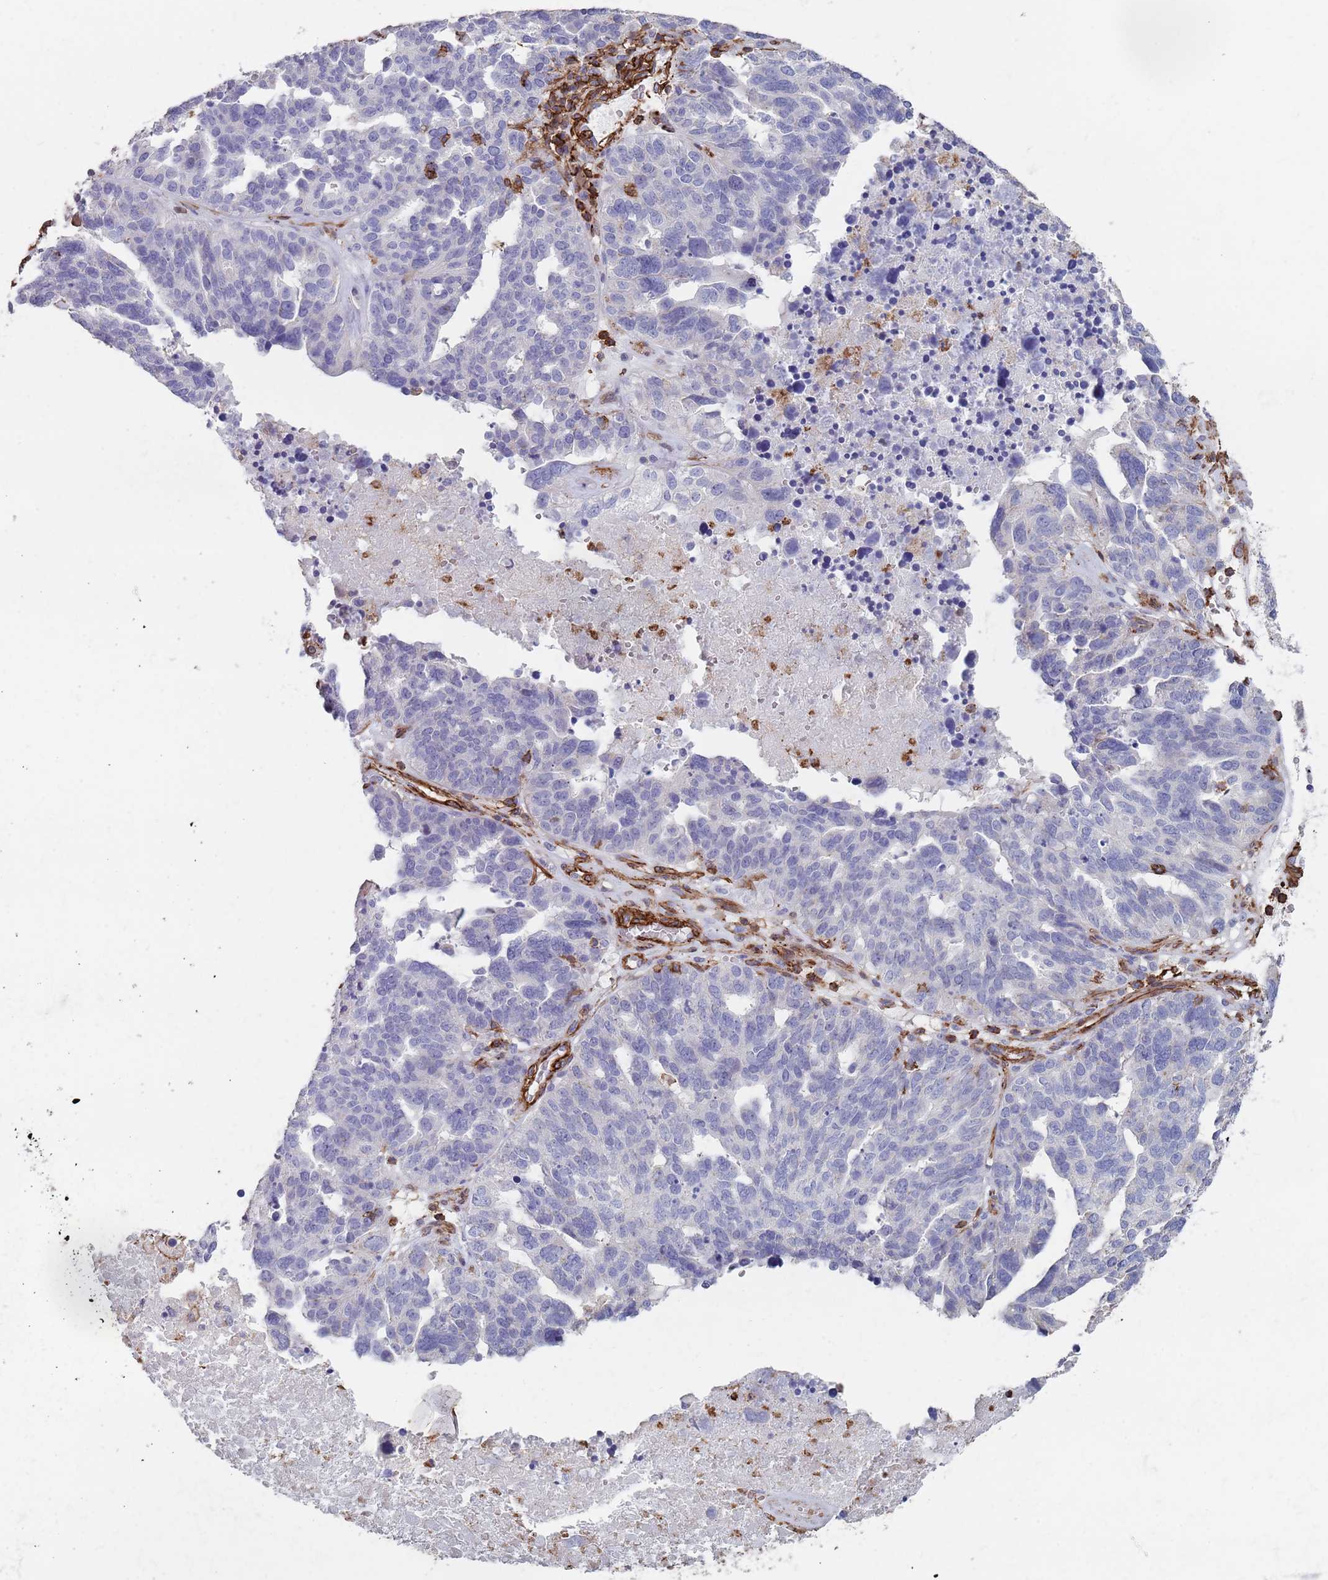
{"staining": {"intensity": "negative", "quantity": "none", "location": "none"}, "tissue": "ovarian cancer", "cell_type": "Tumor cells", "image_type": "cancer", "snomed": [{"axis": "morphology", "description": "Cystadenocarcinoma, serous, NOS"}, {"axis": "topography", "description": "Ovary"}], "caption": "Tumor cells show no significant staining in ovarian cancer.", "gene": "RNF144A", "patient": {"sex": "female", "age": 59}}